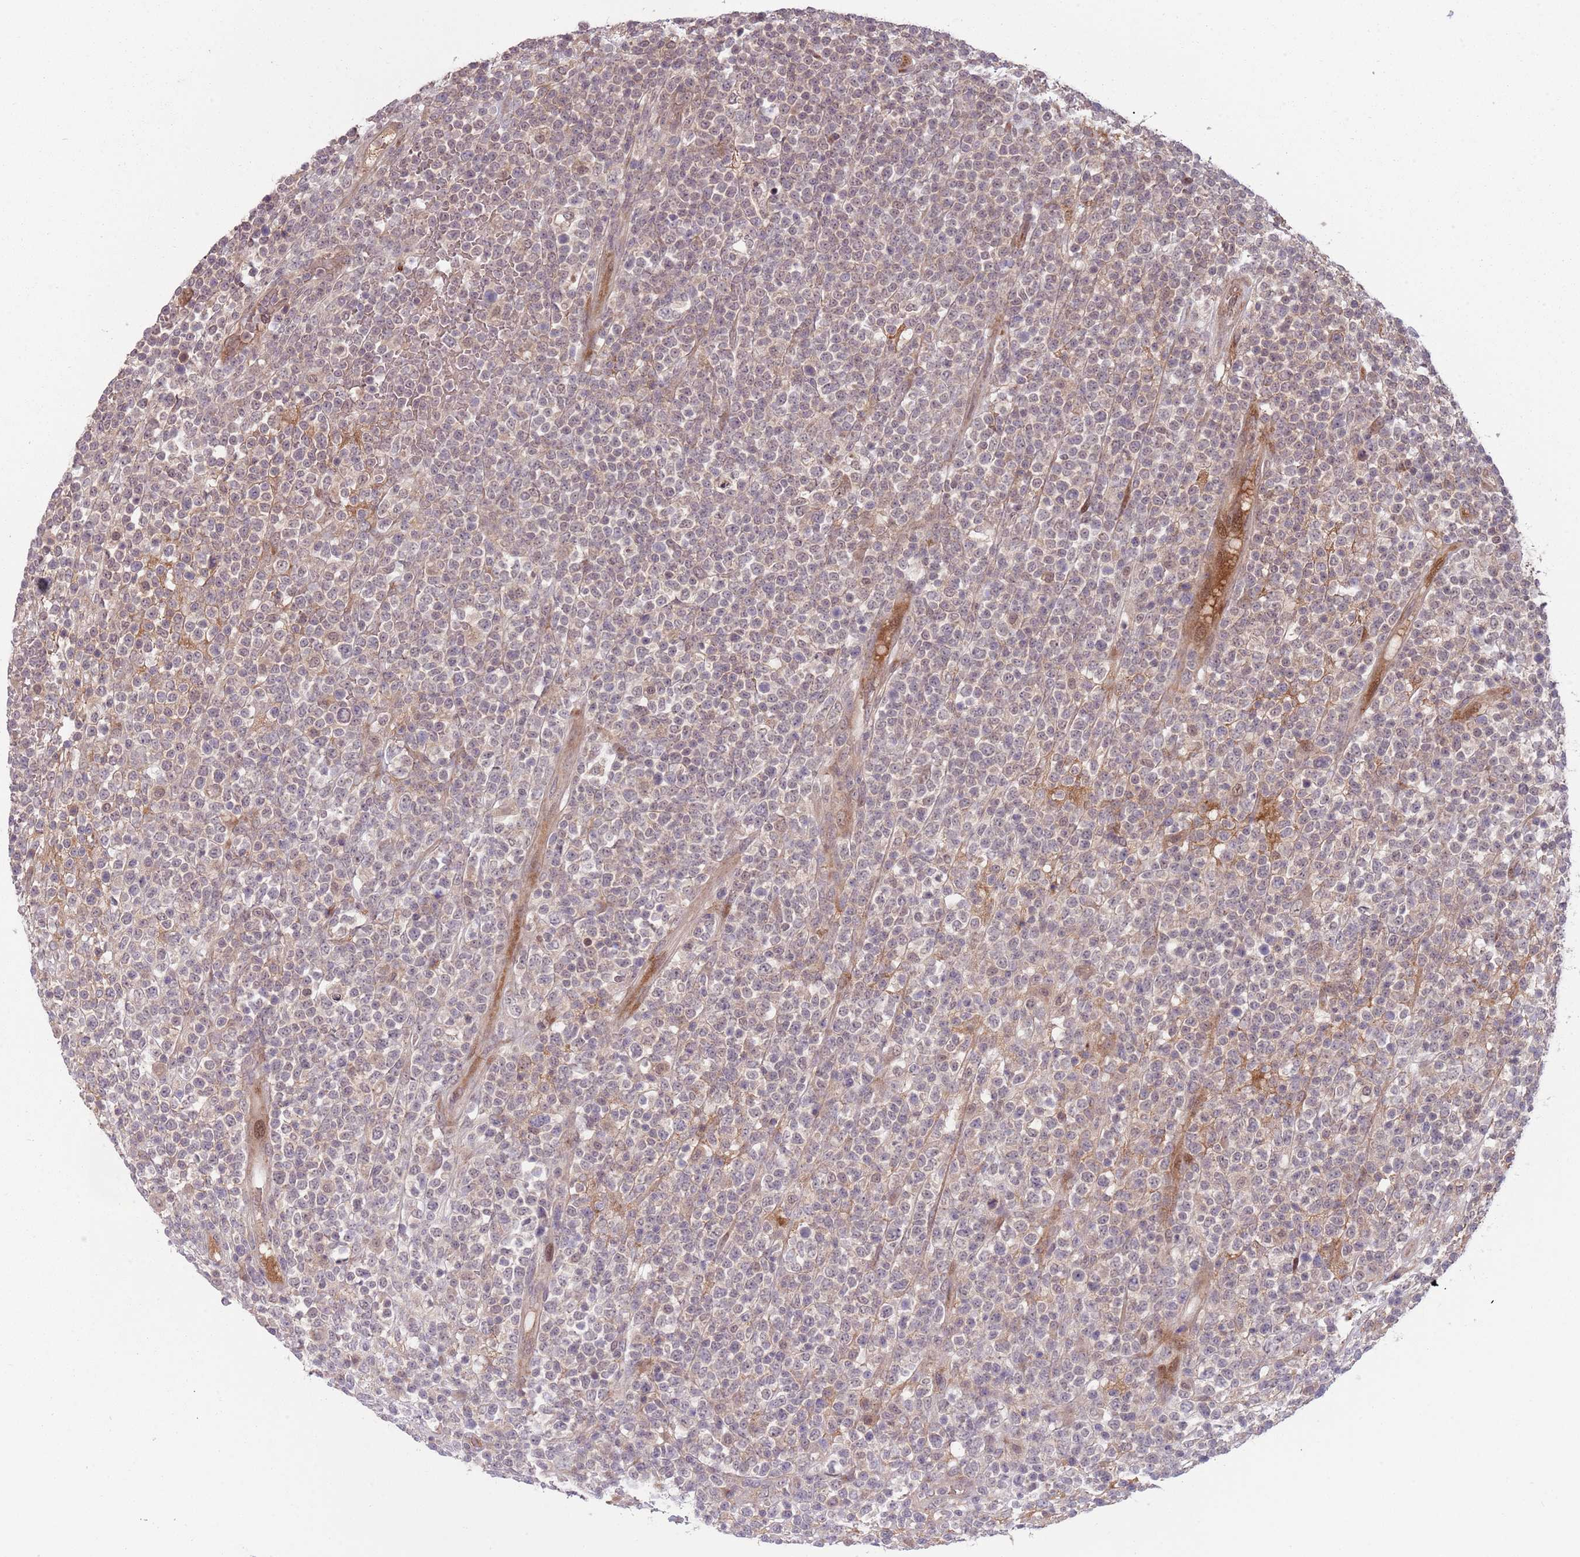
{"staining": {"intensity": "weak", "quantity": "<25%", "location": "nuclear"}, "tissue": "lymphoma", "cell_type": "Tumor cells", "image_type": "cancer", "snomed": [{"axis": "morphology", "description": "Malignant lymphoma, non-Hodgkin's type, High grade"}, {"axis": "topography", "description": "Colon"}], "caption": "Lymphoma was stained to show a protein in brown. There is no significant positivity in tumor cells.", "gene": "NT5DC4", "patient": {"sex": "female", "age": 53}}